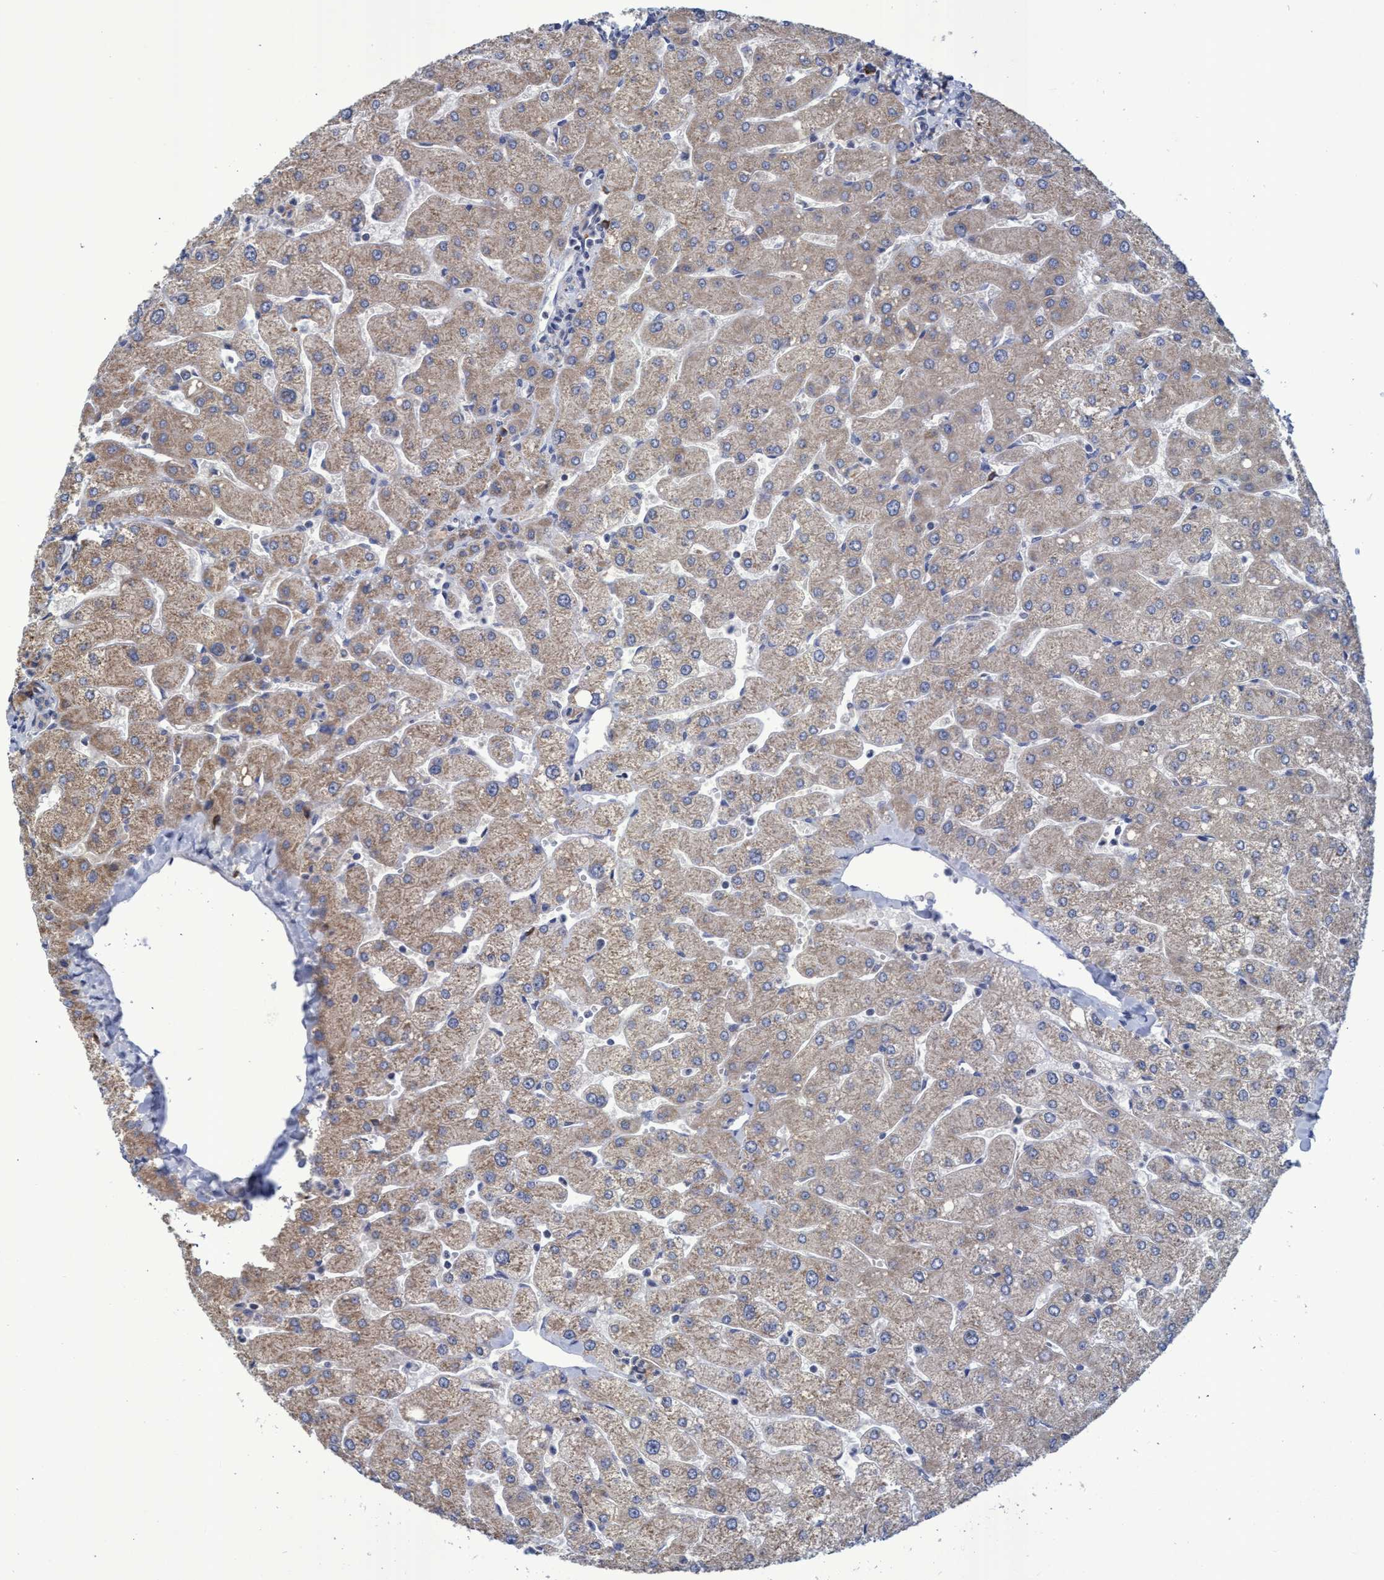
{"staining": {"intensity": "negative", "quantity": "none", "location": "none"}, "tissue": "liver", "cell_type": "Cholangiocytes", "image_type": "normal", "snomed": [{"axis": "morphology", "description": "Normal tissue, NOS"}, {"axis": "topography", "description": "Liver"}], "caption": "DAB (3,3'-diaminobenzidine) immunohistochemical staining of normal human liver shows no significant staining in cholangiocytes.", "gene": "NAT16", "patient": {"sex": "male", "age": 55}}